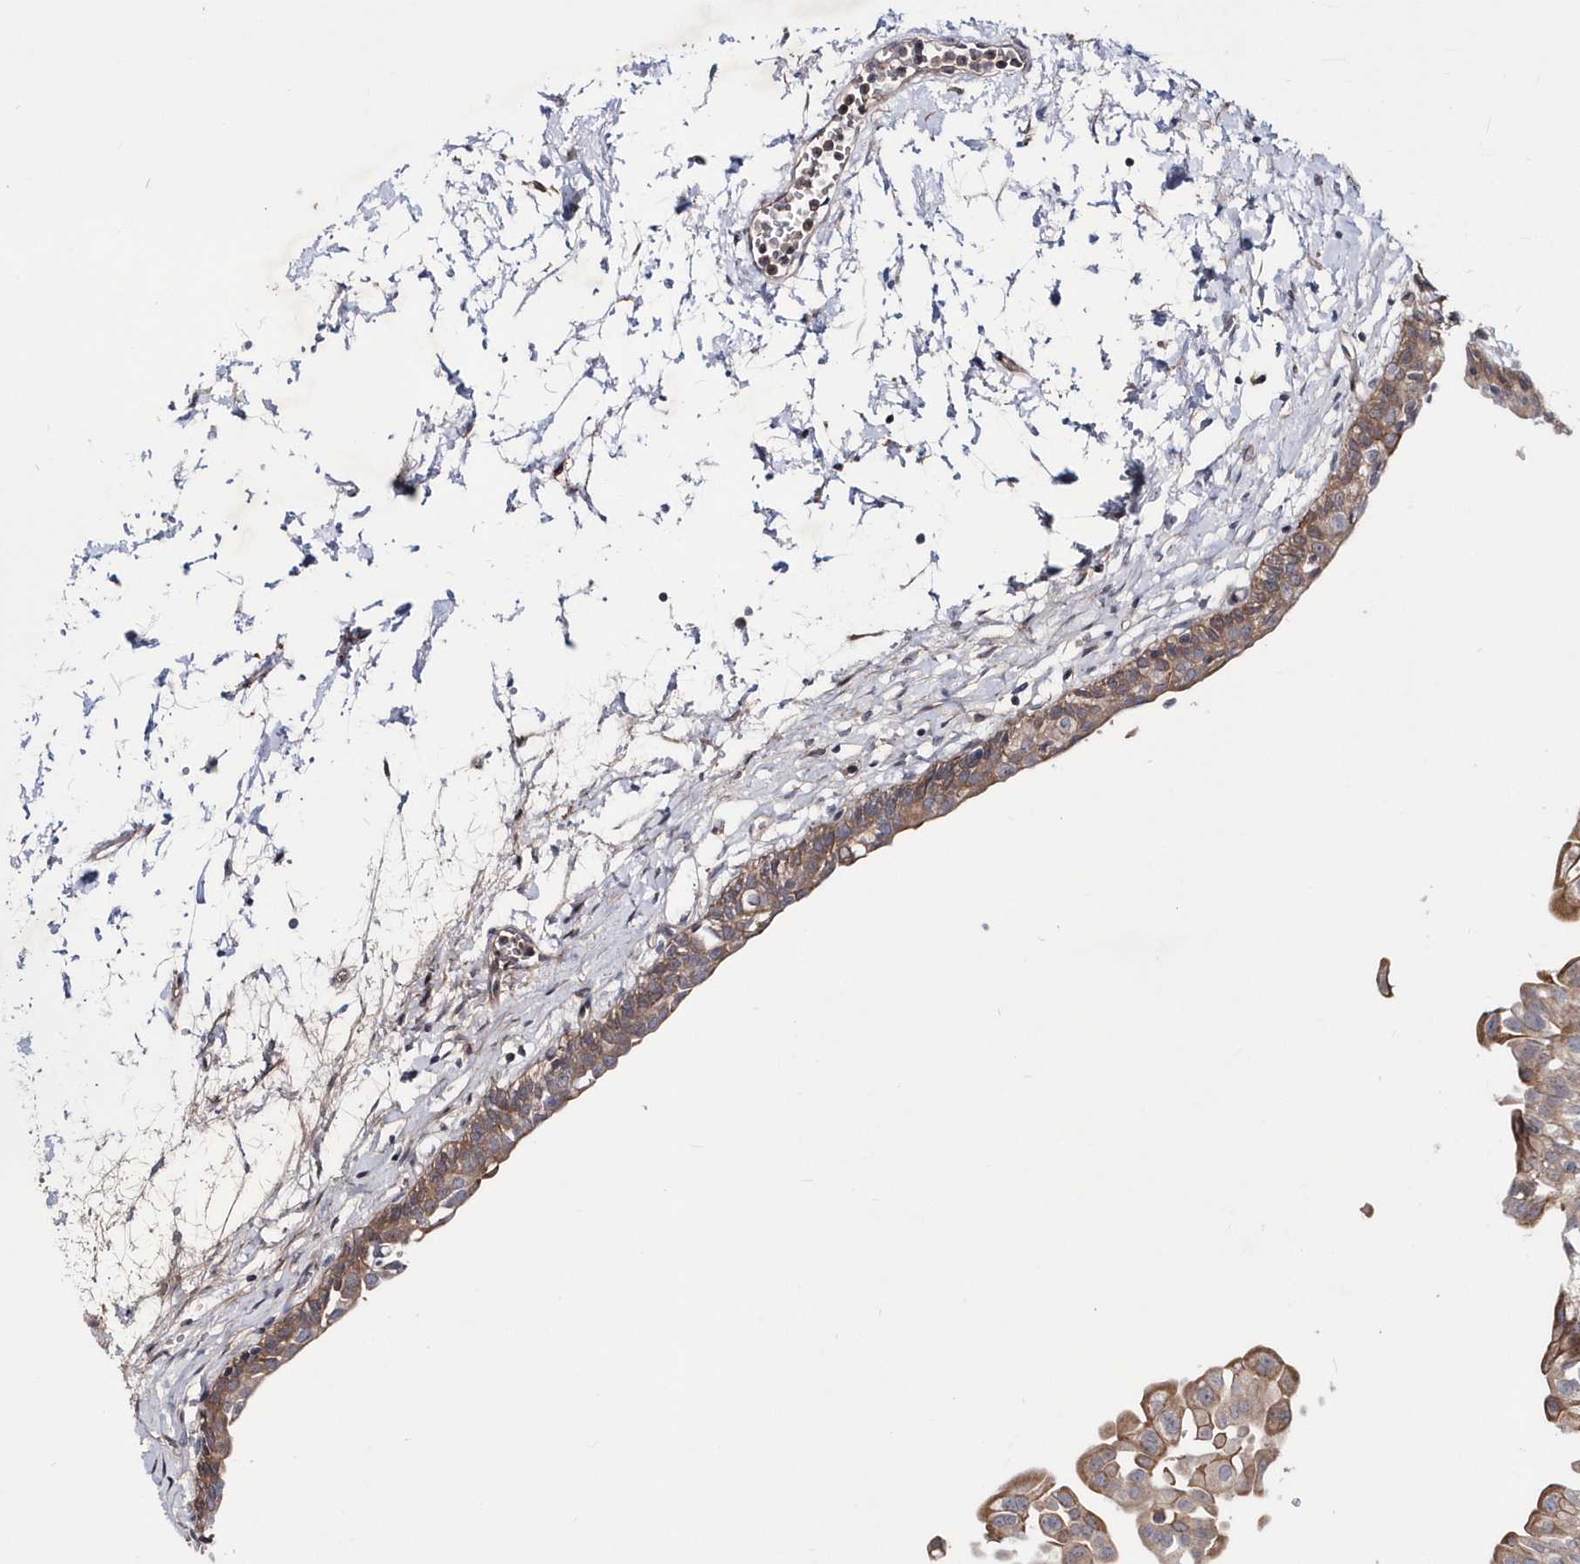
{"staining": {"intensity": "moderate", "quantity": ">75%", "location": "cytoplasmic/membranous"}, "tissue": "urinary bladder", "cell_type": "Urothelial cells", "image_type": "normal", "snomed": [{"axis": "morphology", "description": "Normal tissue, NOS"}, {"axis": "topography", "description": "Urinary bladder"}], "caption": "Moderate cytoplasmic/membranous protein staining is seen in about >75% of urothelial cells in urinary bladder. The staining was performed using DAB, with brown indicating positive protein expression. Nuclei are stained blue with hematoxylin.", "gene": "DSPP", "patient": {"sex": "male", "age": 55}}